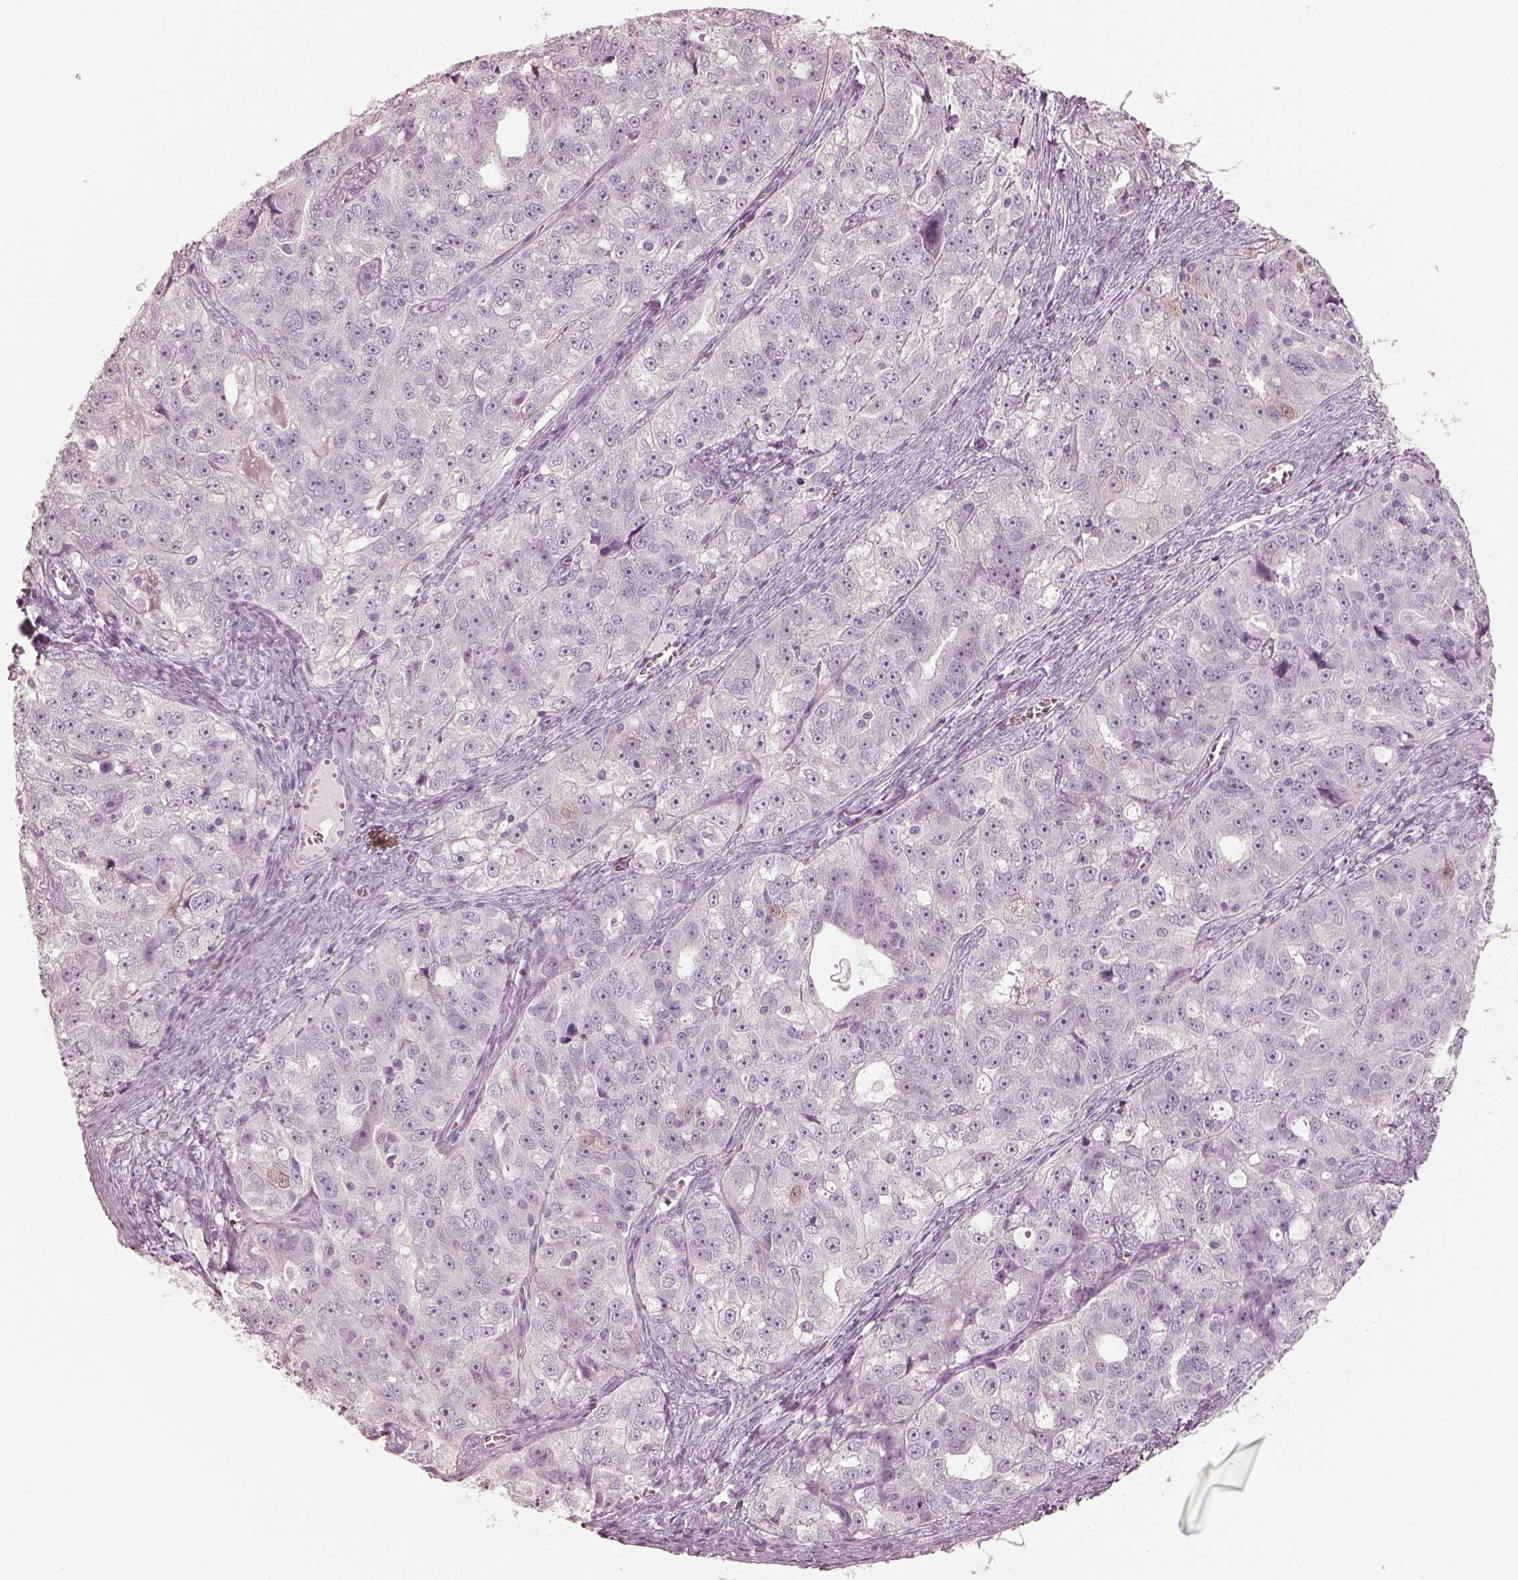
{"staining": {"intensity": "negative", "quantity": "none", "location": "none"}, "tissue": "ovarian cancer", "cell_type": "Tumor cells", "image_type": "cancer", "snomed": [{"axis": "morphology", "description": "Cystadenocarcinoma, serous, NOS"}, {"axis": "topography", "description": "Ovary"}], "caption": "Ovarian cancer was stained to show a protein in brown. There is no significant staining in tumor cells.", "gene": "C2orf81", "patient": {"sex": "female", "age": 51}}